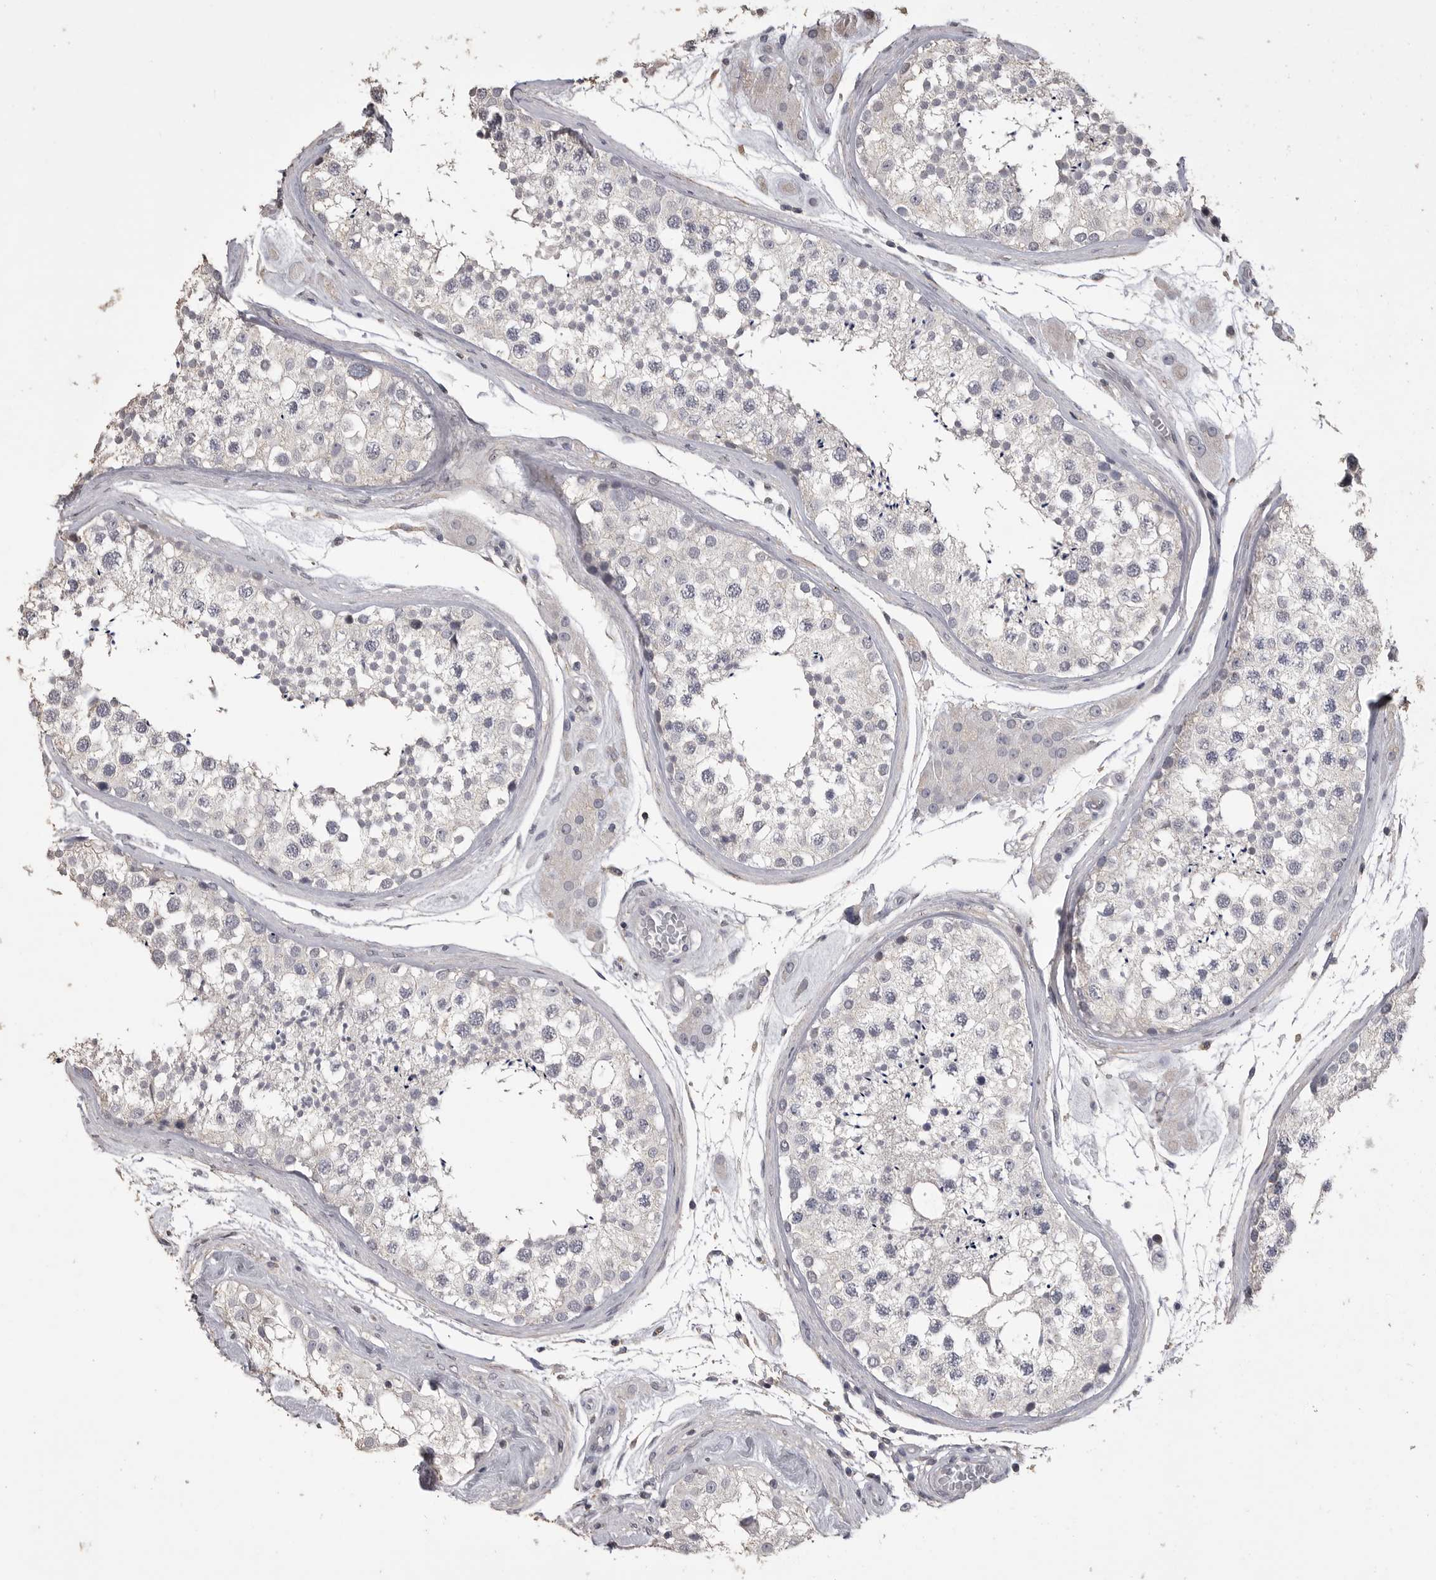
{"staining": {"intensity": "negative", "quantity": "none", "location": "none"}, "tissue": "testis", "cell_type": "Cells in seminiferous ducts", "image_type": "normal", "snomed": [{"axis": "morphology", "description": "Normal tissue, NOS"}, {"axis": "topography", "description": "Testis"}], "caption": "This photomicrograph is of normal testis stained with immunohistochemistry to label a protein in brown with the nuclei are counter-stained blue. There is no positivity in cells in seminiferous ducts. (DAB immunohistochemistry (IHC), high magnification).", "gene": "MMP7", "patient": {"sex": "male", "age": 46}}